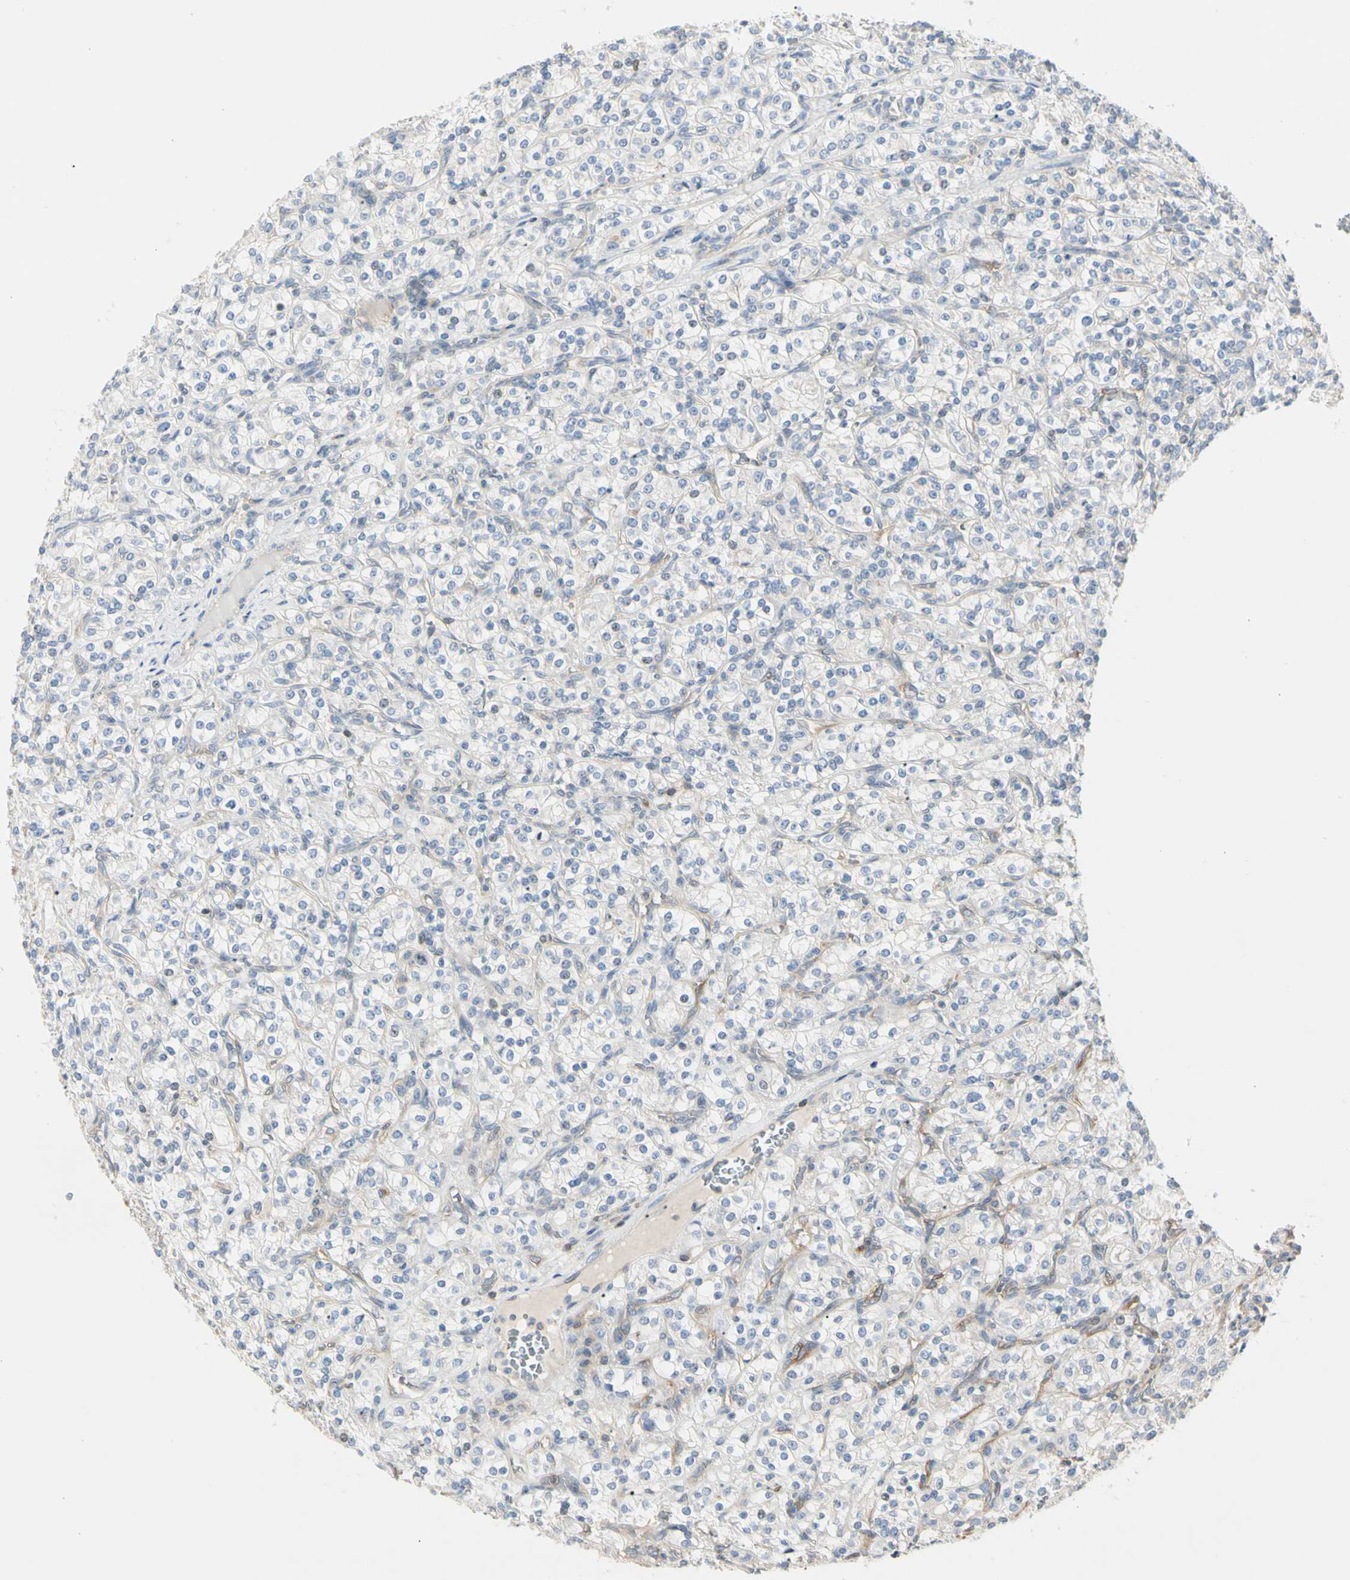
{"staining": {"intensity": "negative", "quantity": "none", "location": "none"}, "tissue": "renal cancer", "cell_type": "Tumor cells", "image_type": "cancer", "snomed": [{"axis": "morphology", "description": "Adenocarcinoma, NOS"}, {"axis": "topography", "description": "Kidney"}], "caption": "High power microscopy photomicrograph of an immunohistochemistry (IHC) photomicrograph of adenocarcinoma (renal), revealing no significant staining in tumor cells.", "gene": "NFKB2", "patient": {"sex": "male", "age": 77}}